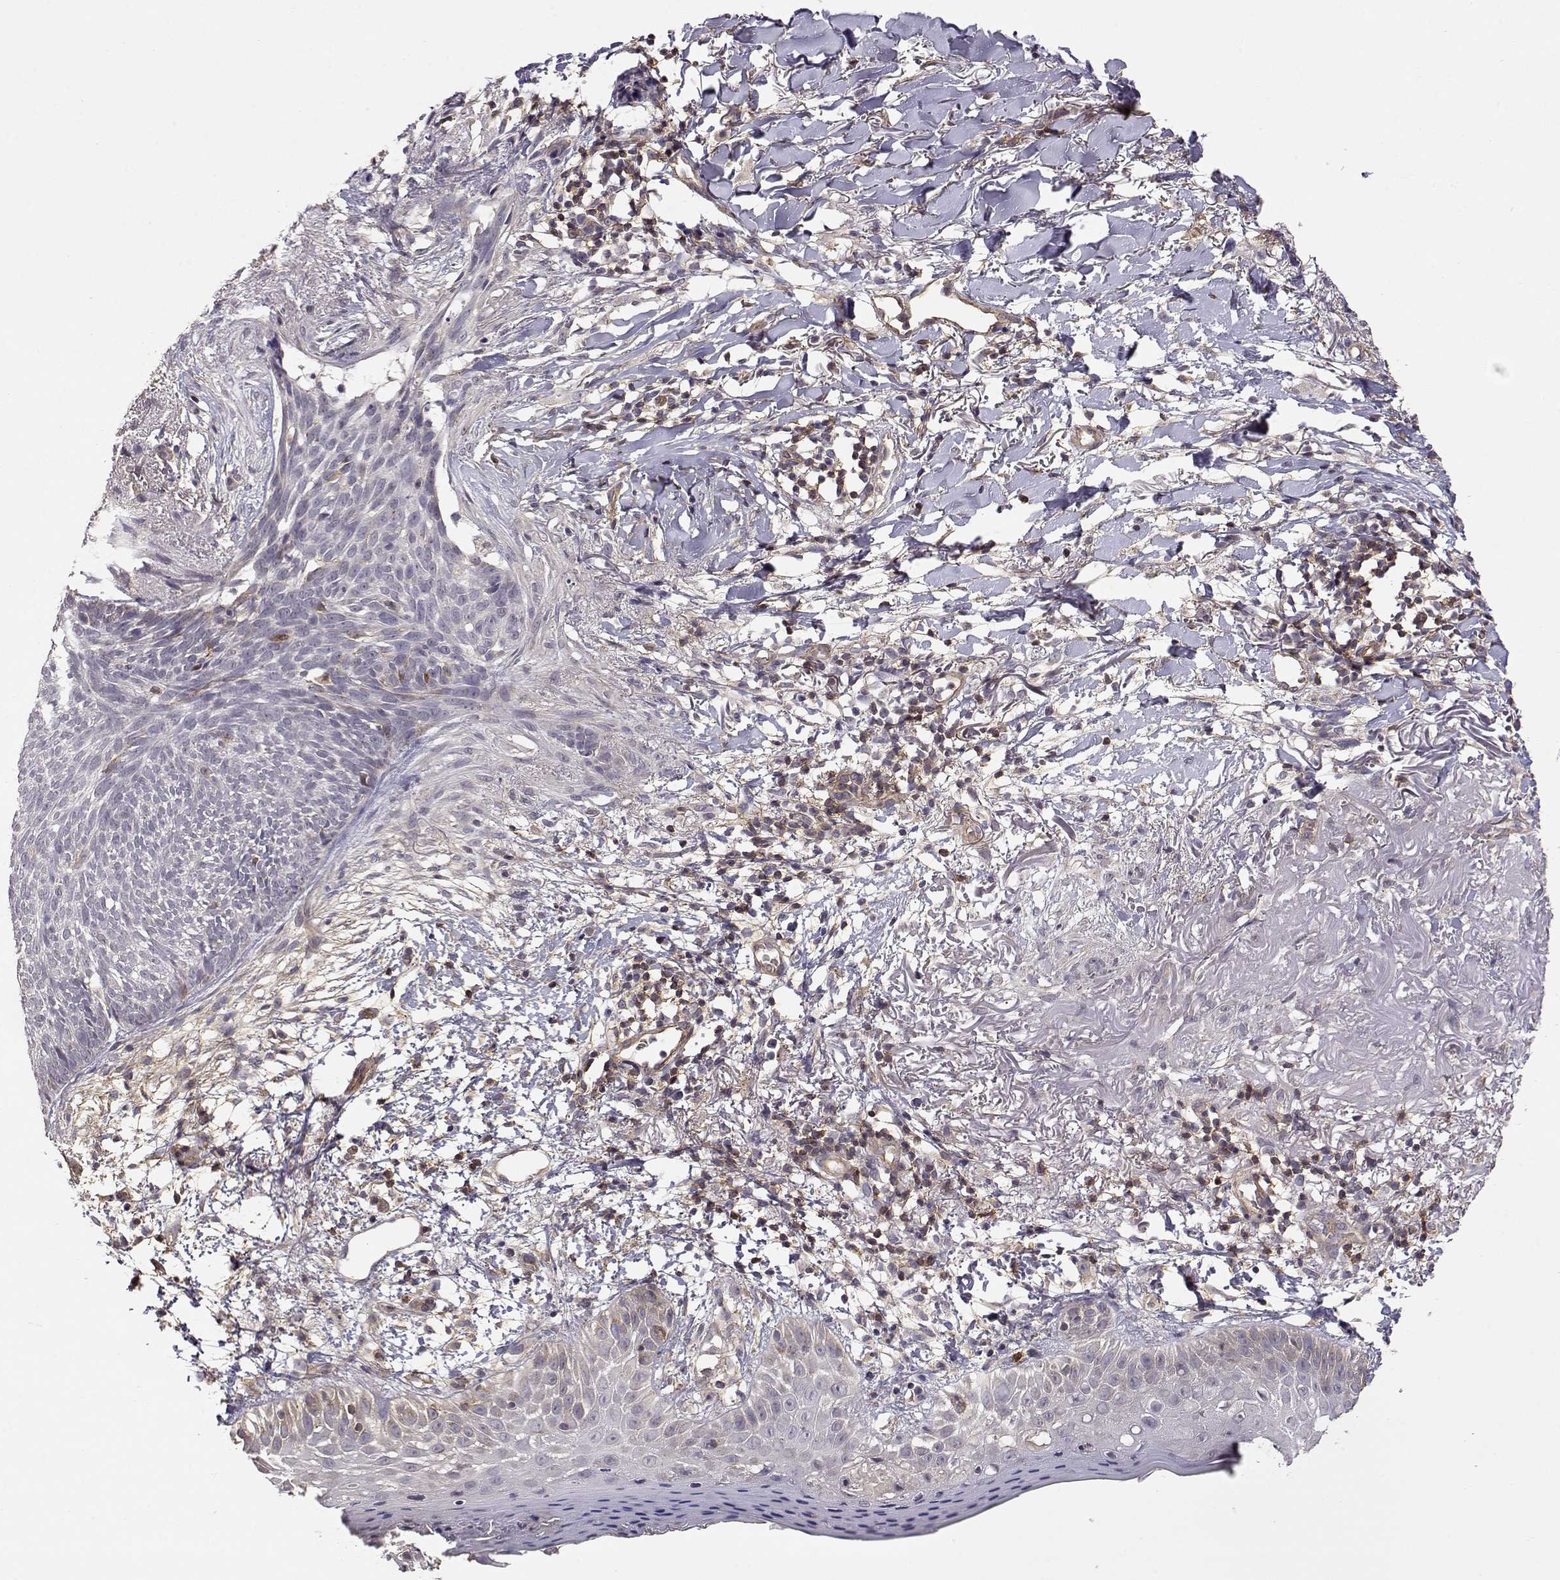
{"staining": {"intensity": "negative", "quantity": "none", "location": "none"}, "tissue": "skin cancer", "cell_type": "Tumor cells", "image_type": "cancer", "snomed": [{"axis": "morphology", "description": "Normal tissue, NOS"}, {"axis": "morphology", "description": "Basal cell carcinoma"}, {"axis": "topography", "description": "Skin"}], "caption": "IHC of basal cell carcinoma (skin) shows no positivity in tumor cells.", "gene": "IFITM1", "patient": {"sex": "male", "age": 84}}